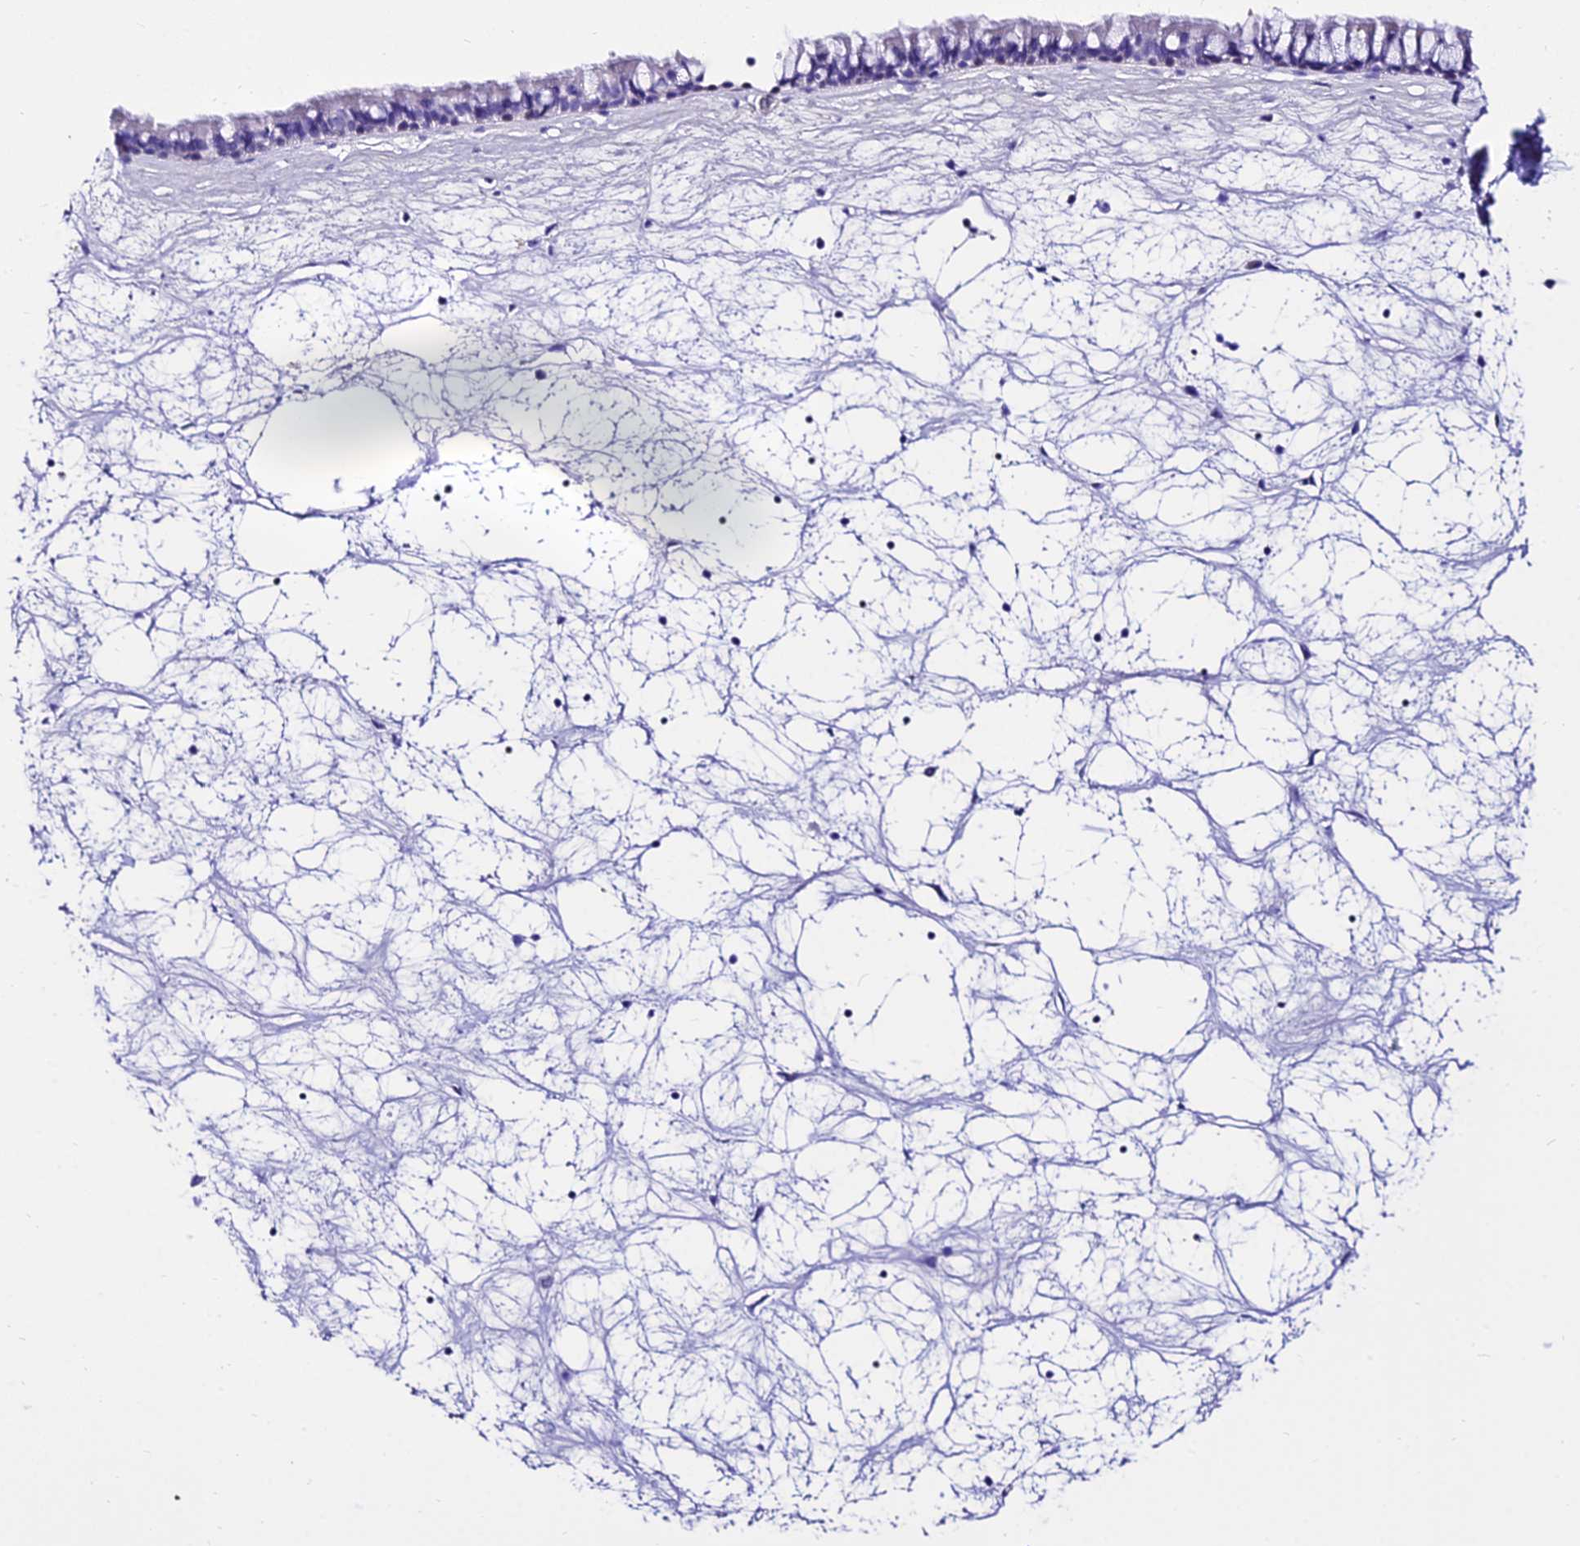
{"staining": {"intensity": "negative", "quantity": "none", "location": "none"}, "tissue": "nasopharynx", "cell_type": "Respiratory epithelial cells", "image_type": "normal", "snomed": [{"axis": "morphology", "description": "Normal tissue, NOS"}, {"axis": "topography", "description": "Nasopharynx"}], "caption": "Human nasopharynx stained for a protein using immunohistochemistry (IHC) exhibits no expression in respiratory epithelial cells.", "gene": "DEFB106A", "patient": {"sex": "male", "age": 64}}